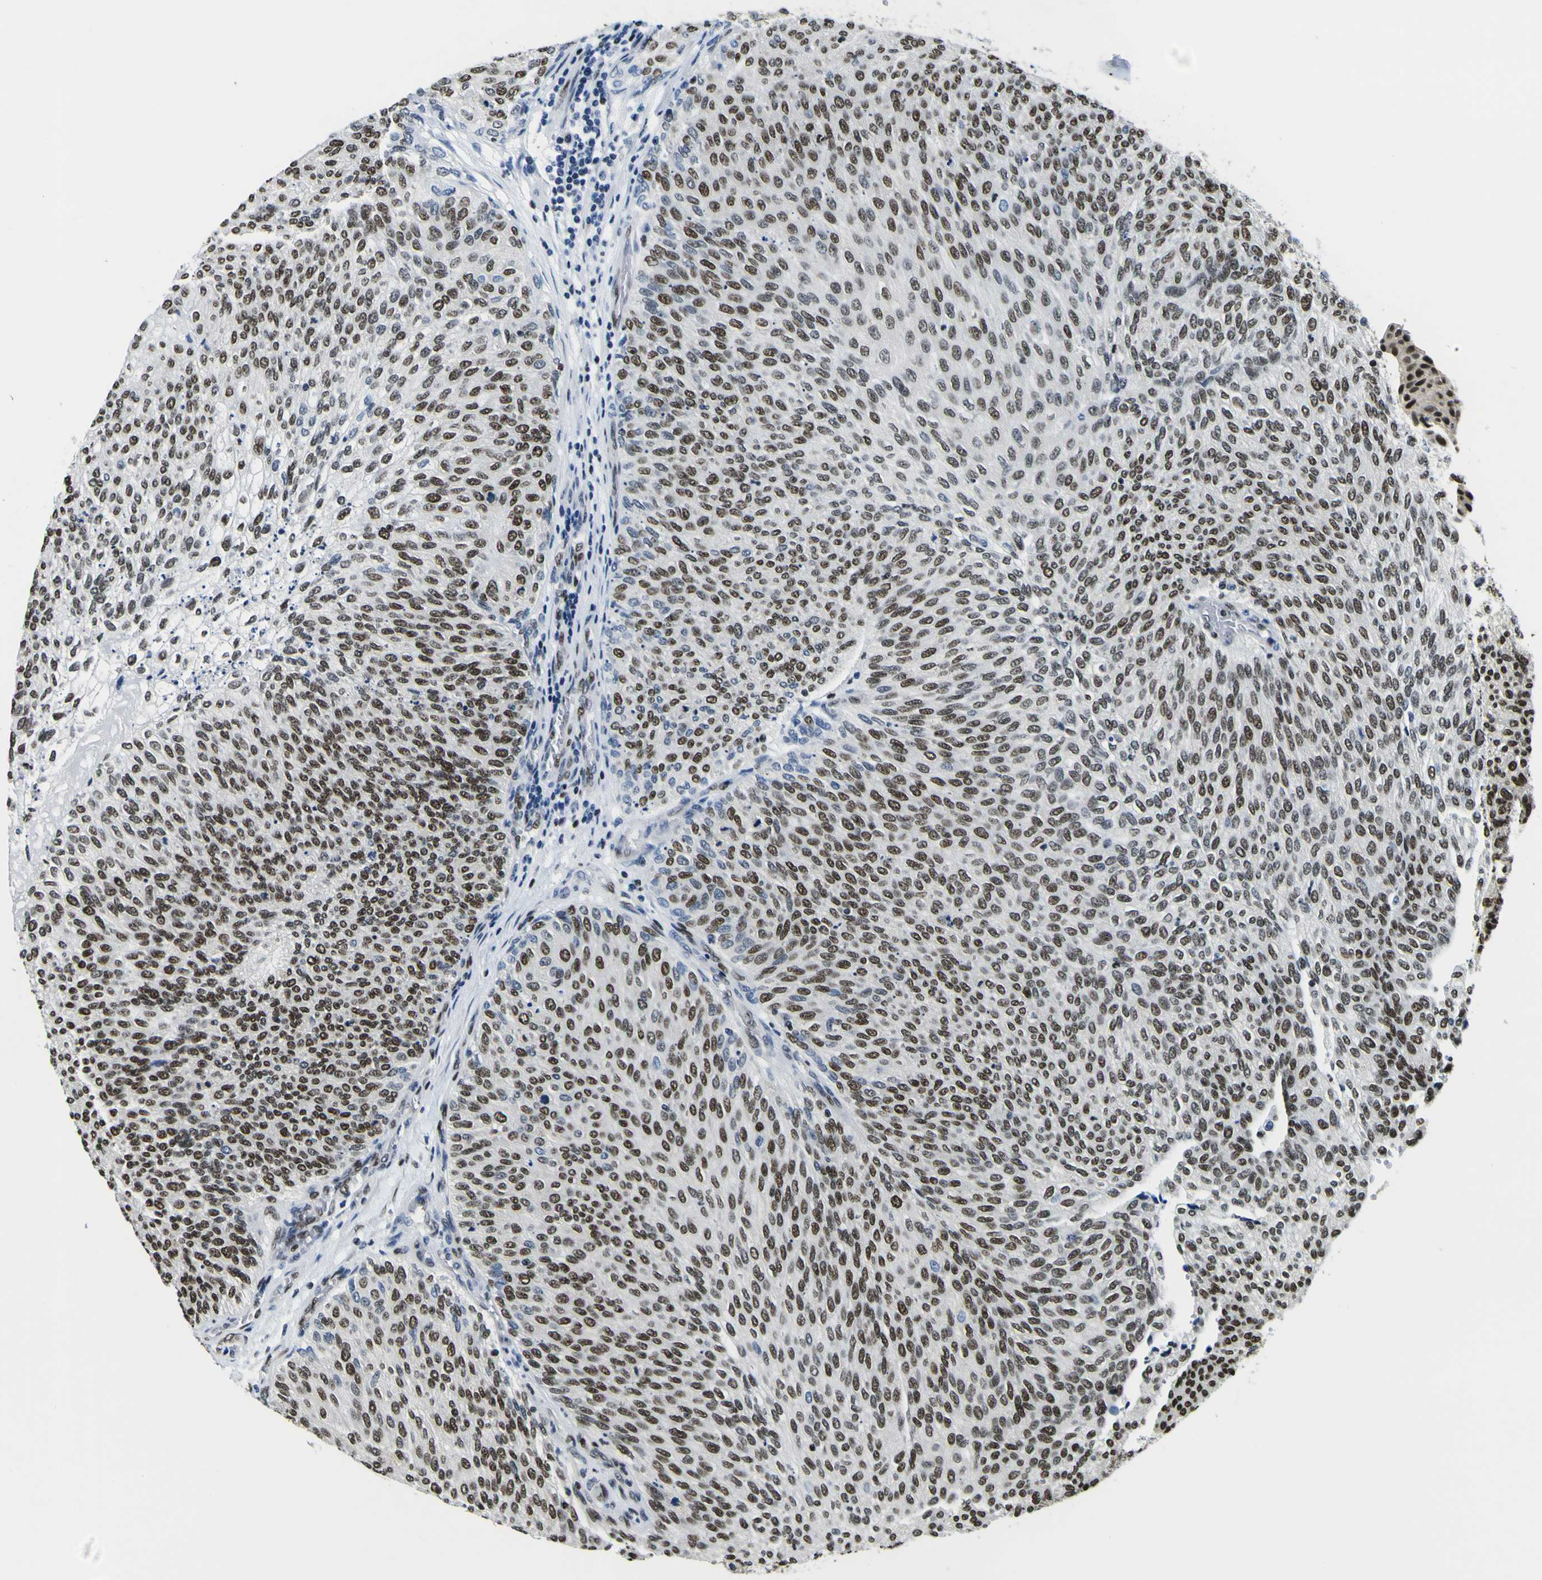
{"staining": {"intensity": "strong", "quantity": ">75%", "location": "nuclear"}, "tissue": "urothelial cancer", "cell_type": "Tumor cells", "image_type": "cancer", "snomed": [{"axis": "morphology", "description": "Urothelial carcinoma, Low grade"}, {"axis": "topography", "description": "Urinary bladder"}], "caption": "Strong nuclear expression for a protein is present in approximately >75% of tumor cells of low-grade urothelial carcinoma using IHC.", "gene": "SP1", "patient": {"sex": "female", "age": 79}}